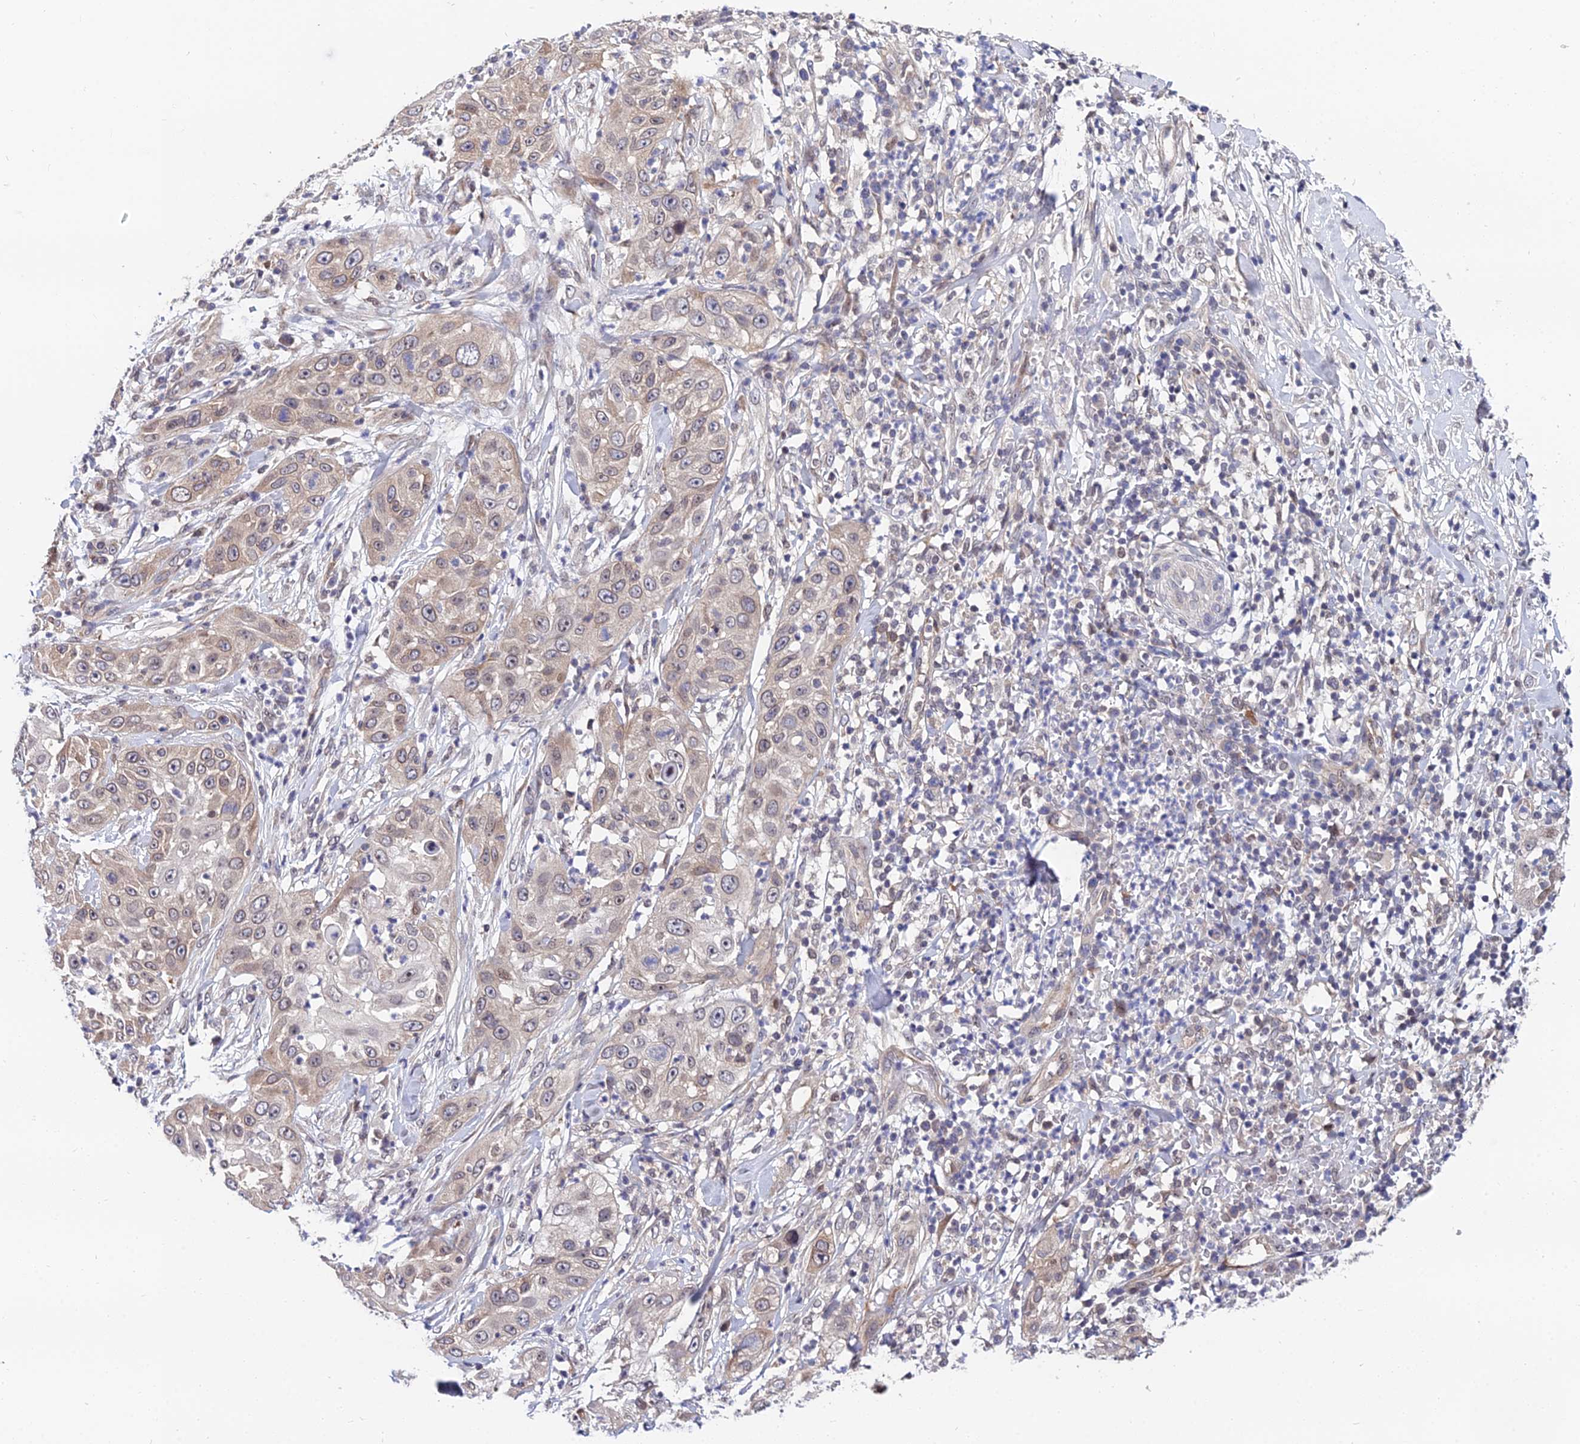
{"staining": {"intensity": "weak", "quantity": "25%-75%", "location": "cytoplasmic/membranous"}, "tissue": "skin cancer", "cell_type": "Tumor cells", "image_type": "cancer", "snomed": [{"axis": "morphology", "description": "Squamous cell carcinoma, NOS"}, {"axis": "topography", "description": "Skin"}], "caption": "High-magnification brightfield microscopy of skin cancer stained with DAB (3,3'-diaminobenzidine) (brown) and counterstained with hematoxylin (blue). tumor cells exhibit weak cytoplasmic/membranous expression is appreciated in approximately25%-75% of cells.", "gene": "INPP4A", "patient": {"sex": "female", "age": 44}}